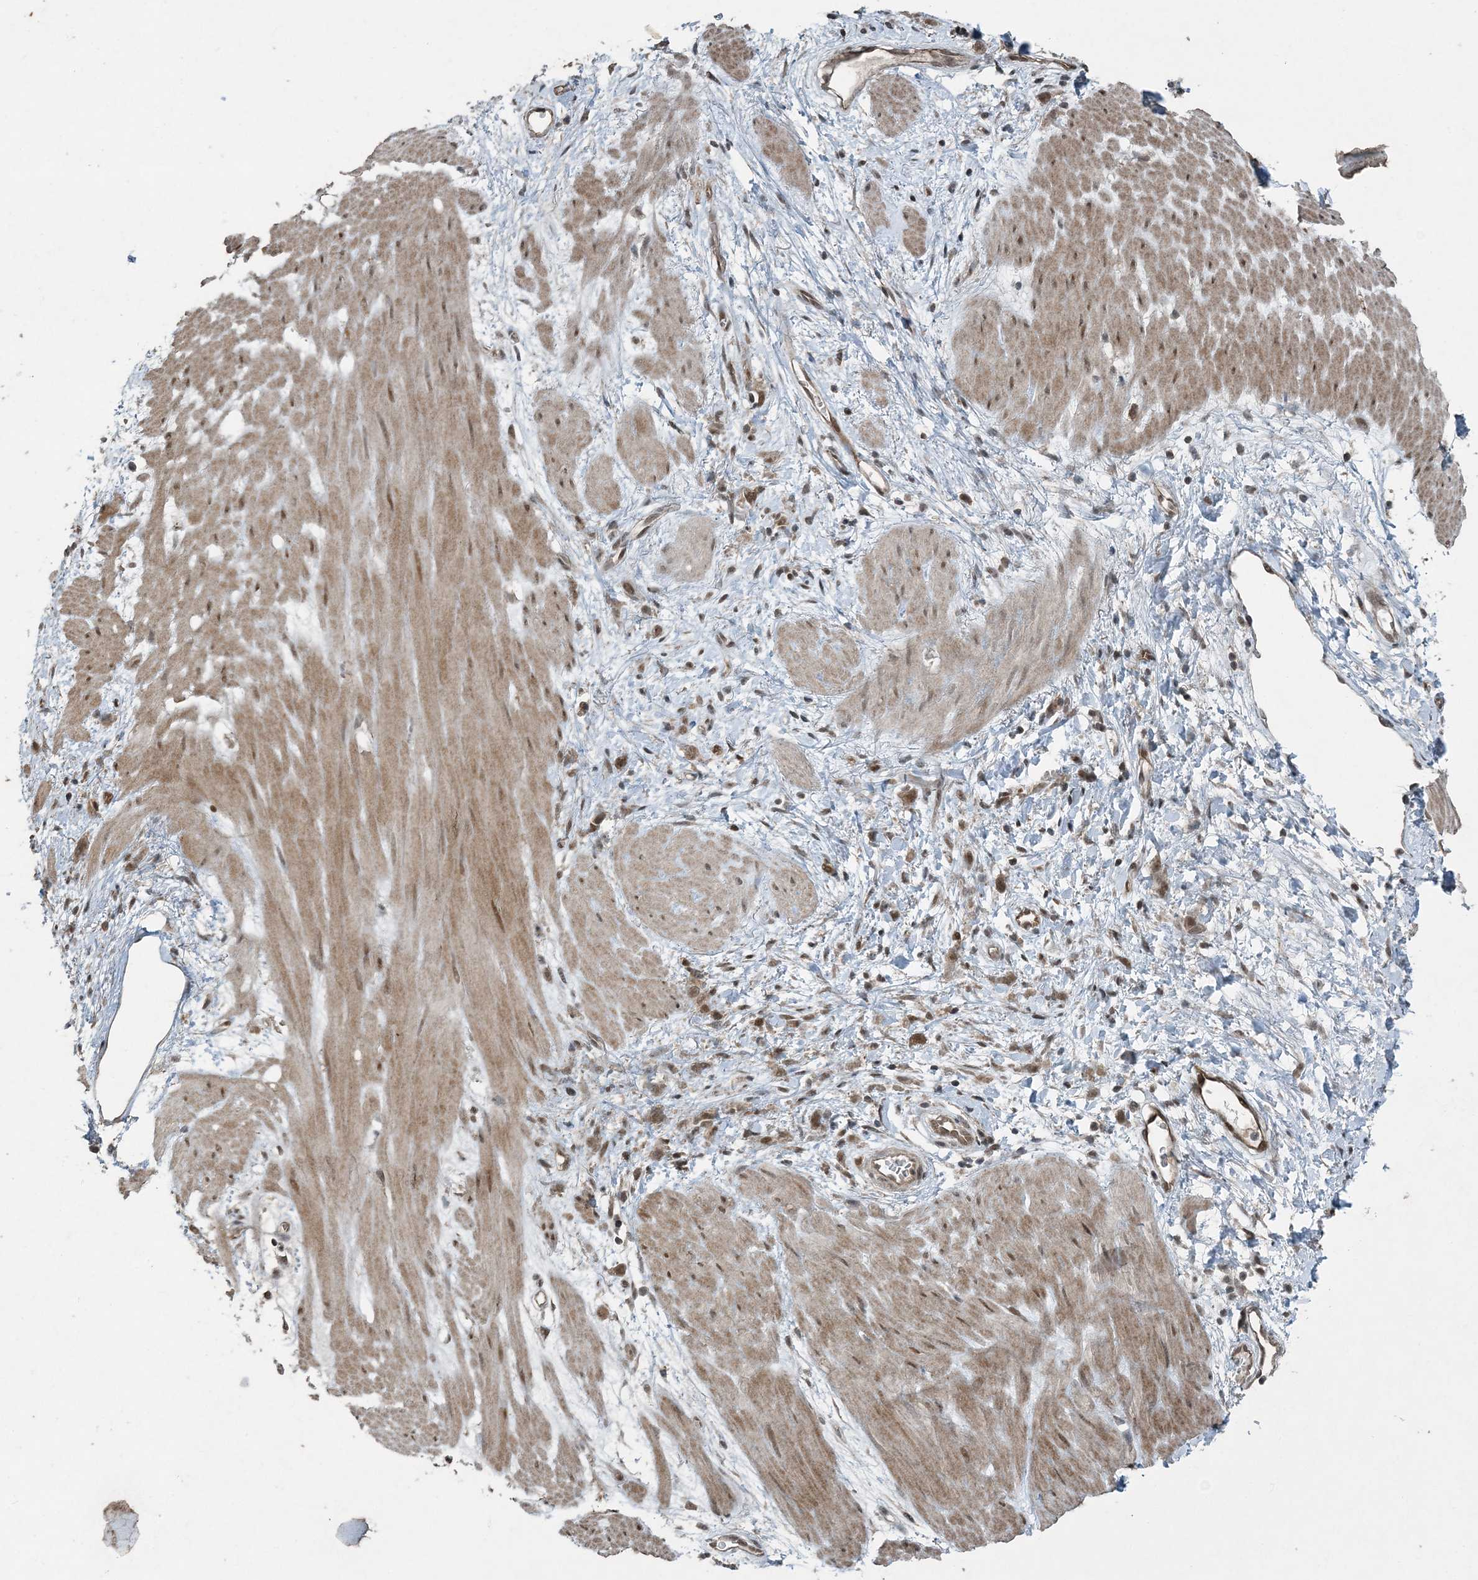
{"staining": {"intensity": "moderate", "quantity": ">75%", "location": "nuclear"}, "tissue": "stomach cancer", "cell_type": "Tumor cells", "image_type": "cancer", "snomed": [{"axis": "morphology", "description": "Adenocarcinoma, NOS"}, {"axis": "topography", "description": "Stomach"}], "caption": "Stomach cancer (adenocarcinoma) stained for a protein (brown) reveals moderate nuclear positive staining in about >75% of tumor cells.", "gene": "COPS7B", "patient": {"sex": "female", "age": 76}}